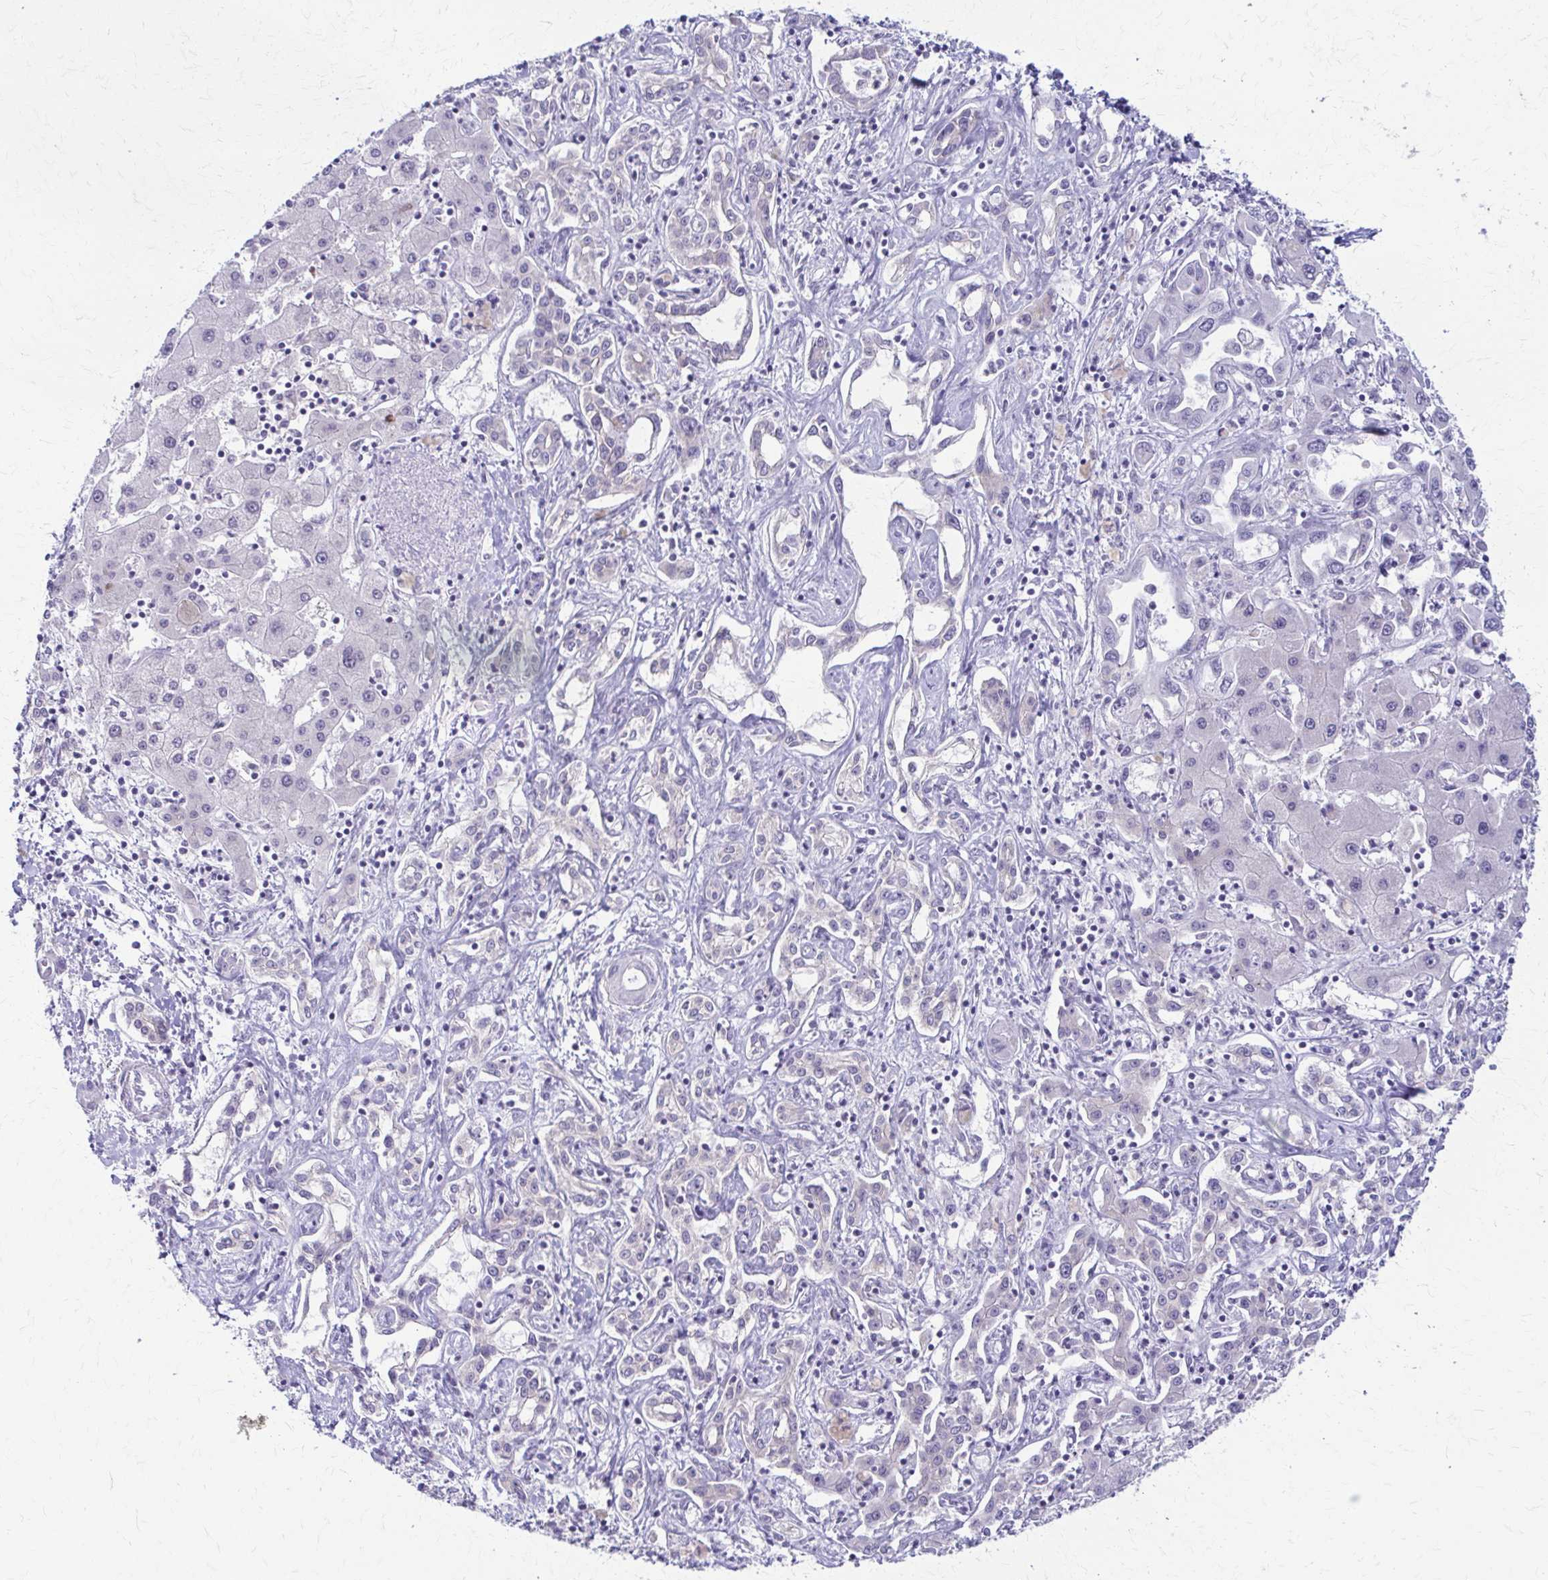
{"staining": {"intensity": "negative", "quantity": "none", "location": "none"}, "tissue": "liver cancer", "cell_type": "Tumor cells", "image_type": "cancer", "snomed": [{"axis": "morphology", "description": "Cholangiocarcinoma"}, {"axis": "topography", "description": "Liver"}], "caption": "Micrograph shows no significant protein positivity in tumor cells of liver cholangiocarcinoma.", "gene": "PIK3AP1", "patient": {"sex": "female", "age": 64}}